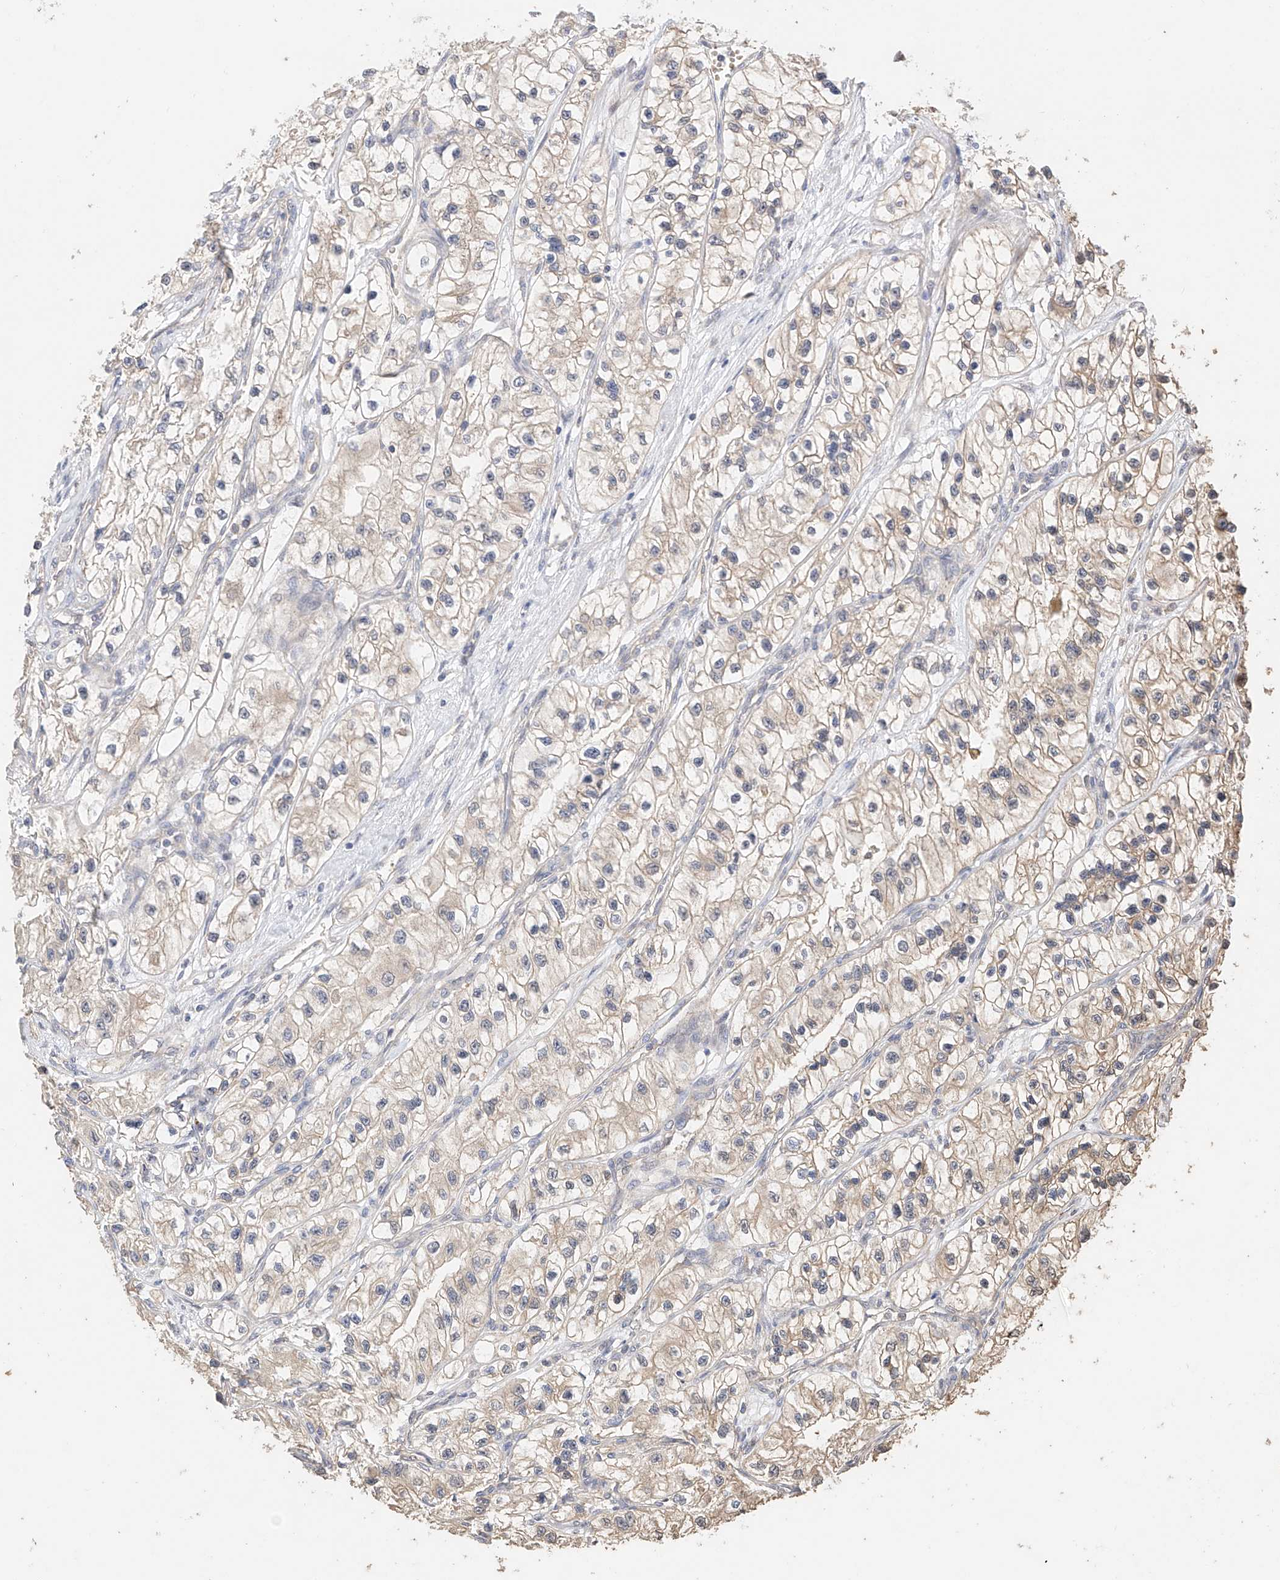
{"staining": {"intensity": "weak", "quantity": "25%-75%", "location": "cytoplasmic/membranous"}, "tissue": "renal cancer", "cell_type": "Tumor cells", "image_type": "cancer", "snomed": [{"axis": "morphology", "description": "Adenocarcinoma, NOS"}, {"axis": "topography", "description": "Kidney"}], "caption": "Protein expression analysis of human renal cancer (adenocarcinoma) reveals weak cytoplasmic/membranous positivity in about 25%-75% of tumor cells. Ihc stains the protein in brown and the nuclei are stained blue.", "gene": "ZFHX2", "patient": {"sex": "female", "age": 57}}